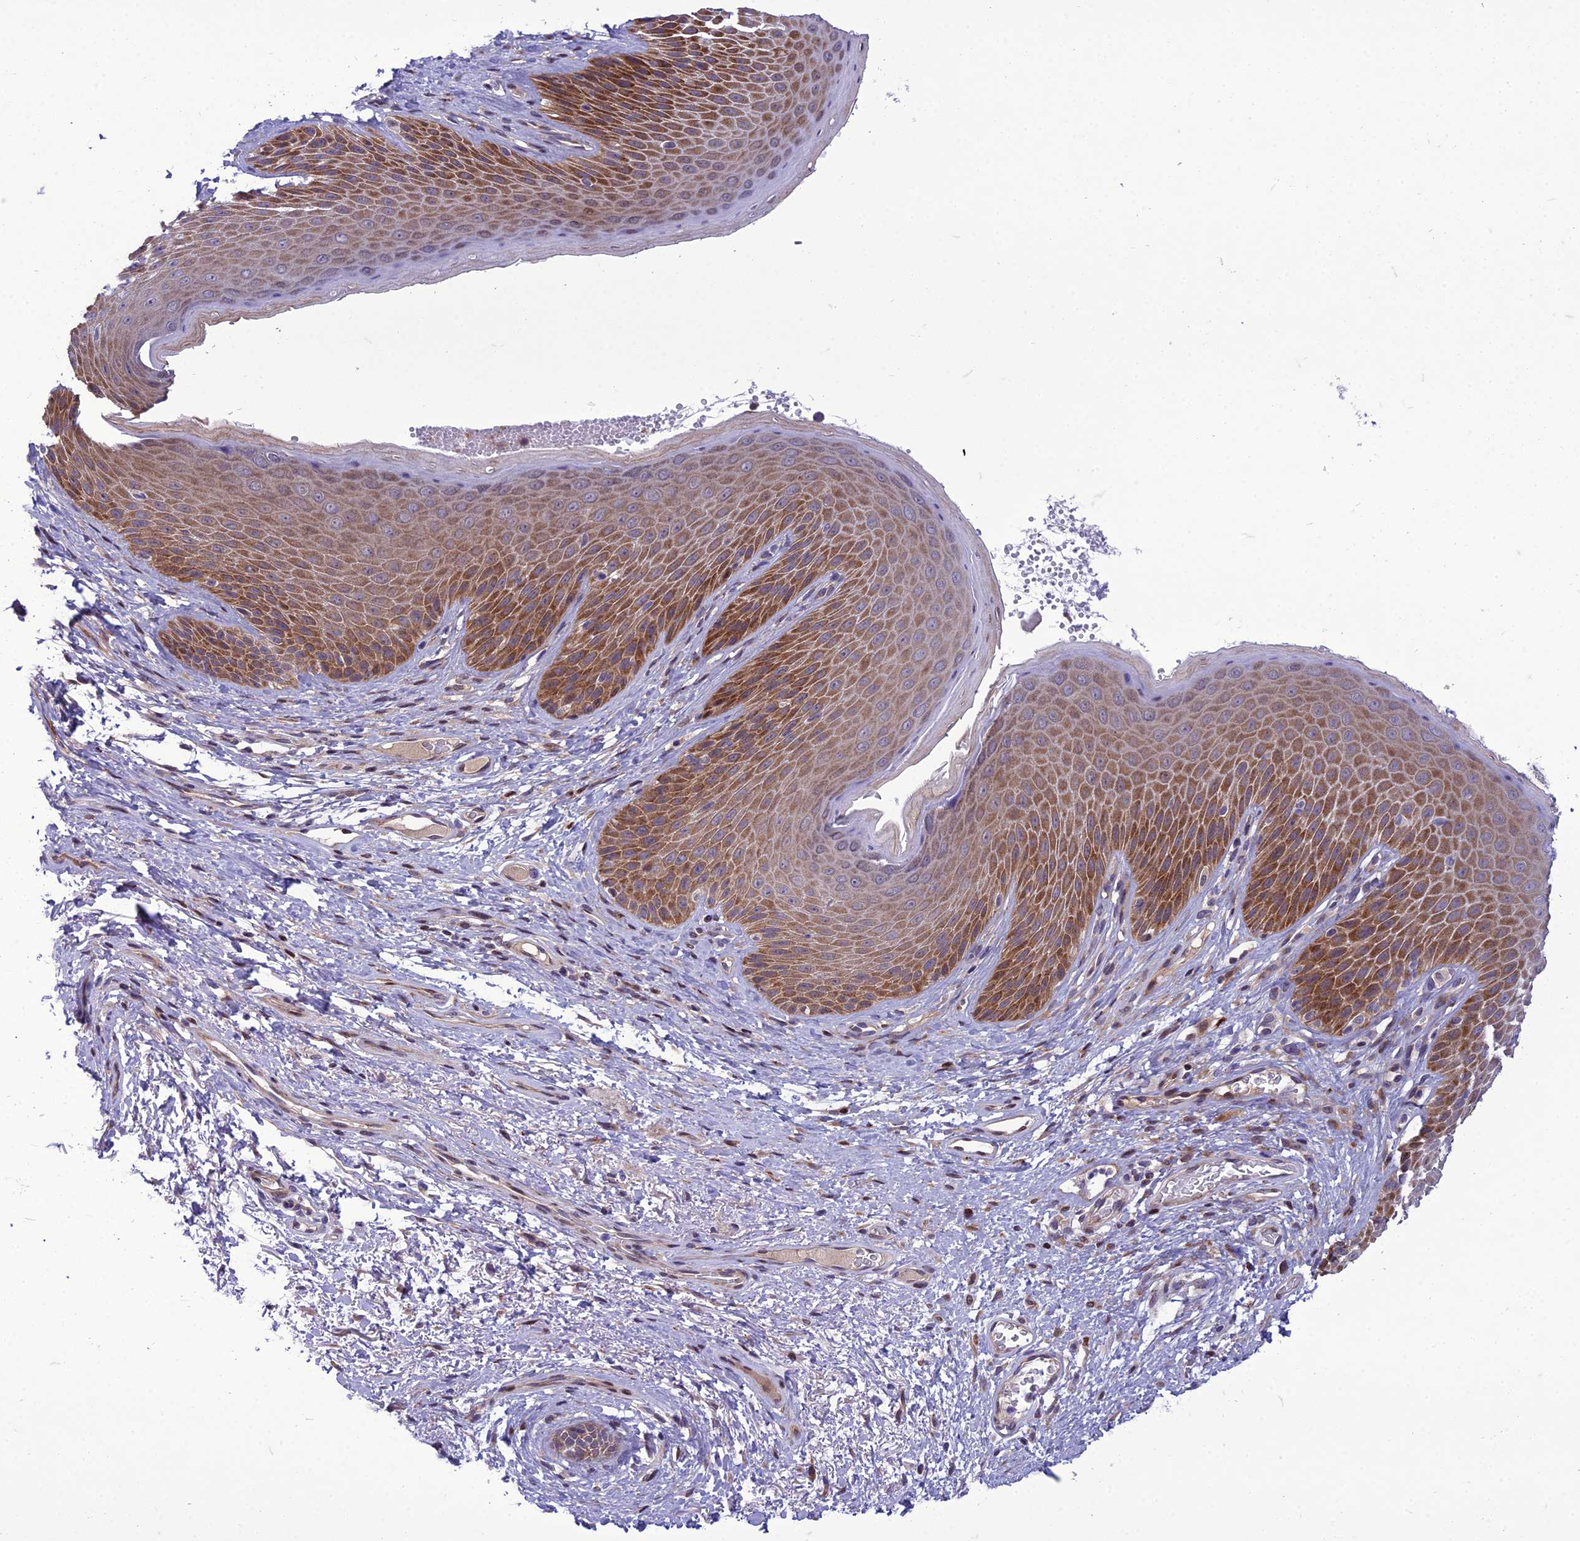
{"staining": {"intensity": "moderate", "quantity": ">75%", "location": "cytoplasmic/membranous"}, "tissue": "skin", "cell_type": "Epidermal cells", "image_type": "normal", "snomed": [{"axis": "morphology", "description": "Normal tissue, NOS"}, {"axis": "topography", "description": "Anal"}], "caption": "IHC micrograph of unremarkable skin: skin stained using IHC demonstrates medium levels of moderate protein expression localized specifically in the cytoplasmic/membranous of epidermal cells, appearing as a cytoplasmic/membranous brown color.", "gene": "GAB4", "patient": {"sex": "male", "age": 74}}